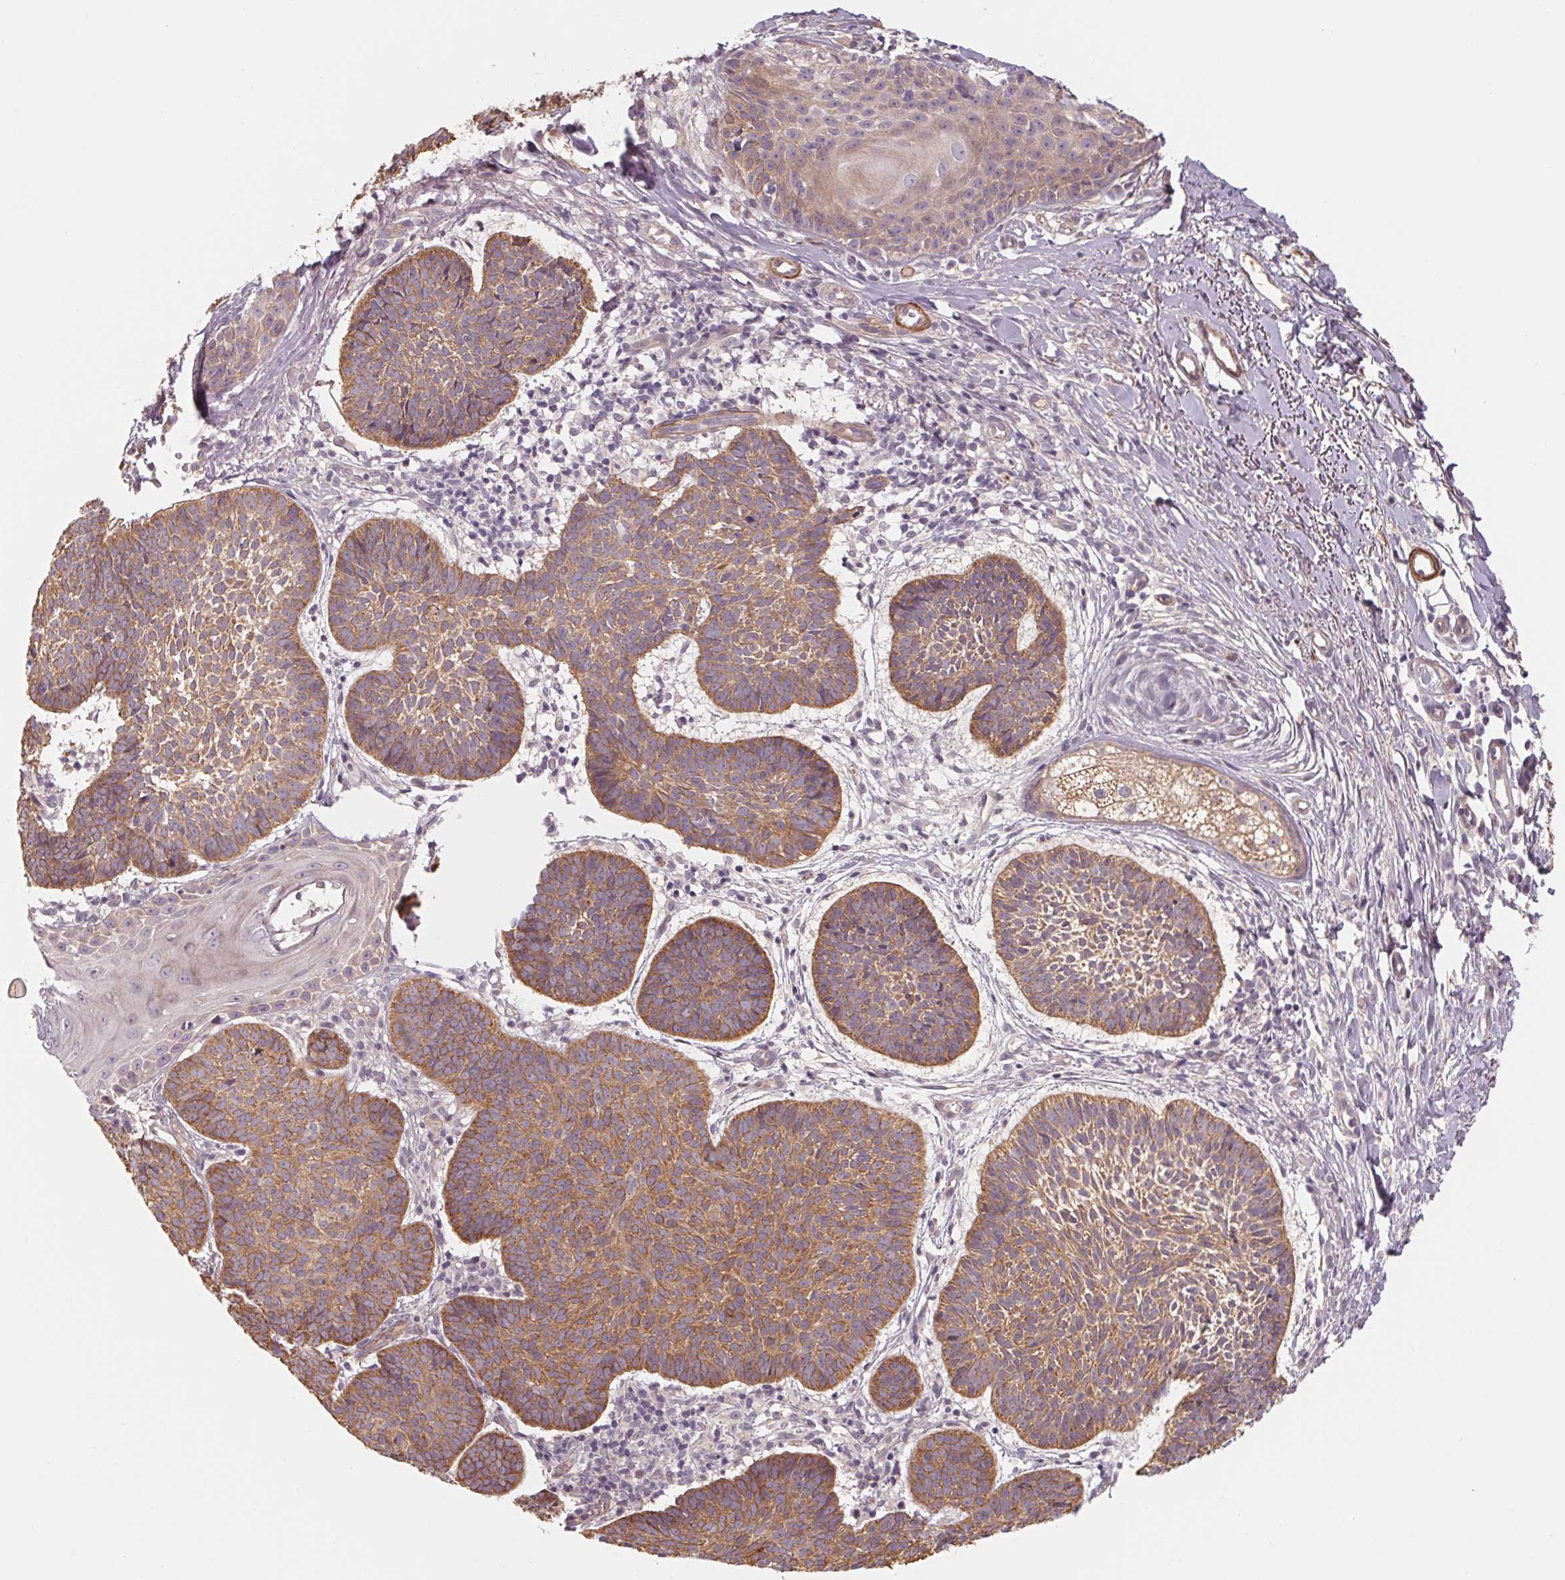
{"staining": {"intensity": "moderate", "quantity": ">75%", "location": "cytoplasmic/membranous"}, "tissue": "skin cancer", "cell_type": "Tumor cells", "image_type": "cancer", "snomed": [{"axis": "morphology", "description": "Basal cell carcinoma"}, {"axis": "topography", "description": "Skin"}], "caption": "Protein staining demonstrates moderate cytoplasmic/membranous expression in approximately >75% of tumor cells in skin cancer (basal cell carcinoma). The staining was performed using DAB to visualize the protein expression in brown, while the nuclei were stained in blue with hematoxylin (Magnification: 20x).", "gene": "CCDC112", "patient": {"sex": "male", "age": 72}}